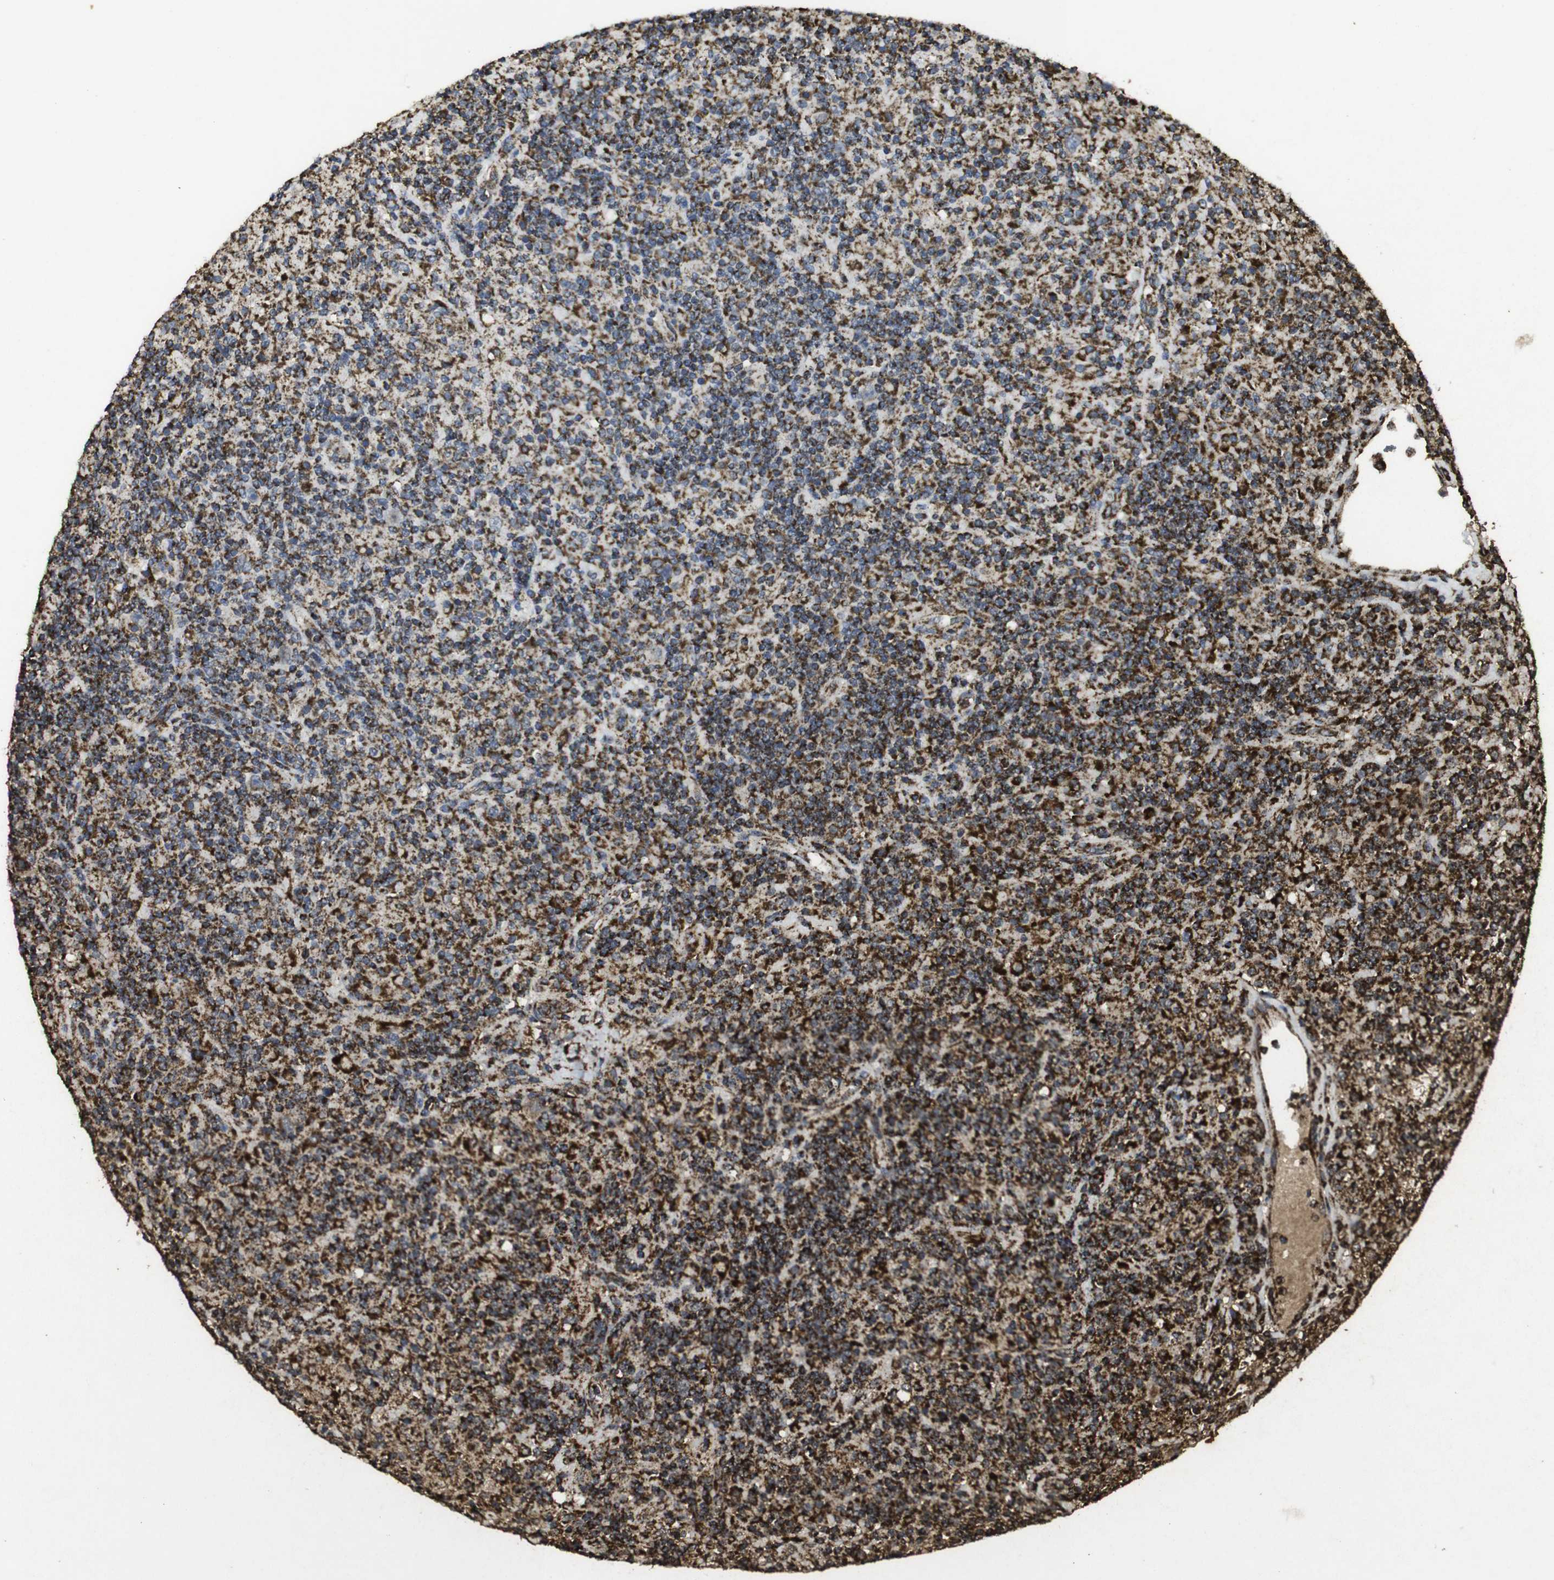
{"staining": {"intensity": "strong", "quantity": "25%-75%", "location": "cytoplasmic/membranous"}, "tissue": "lymphoma", "cell_type": "Tumor cells", "image_type": "cancer", "snomed": [{"axis": "morphology", "description": "Hodgkin's disease, NOS"}, {"axis": "topography", "description": "Lymph node"}], "caption": "Immunohistochemistry (DAB) staining of human Hodgkin's disease exhibits strong cytoplasmic/membranous protein expression in about 25%-75% of tumor cells.", "gene": "ATP5F1A", "patient": {"sex": "male", "age": 70}}